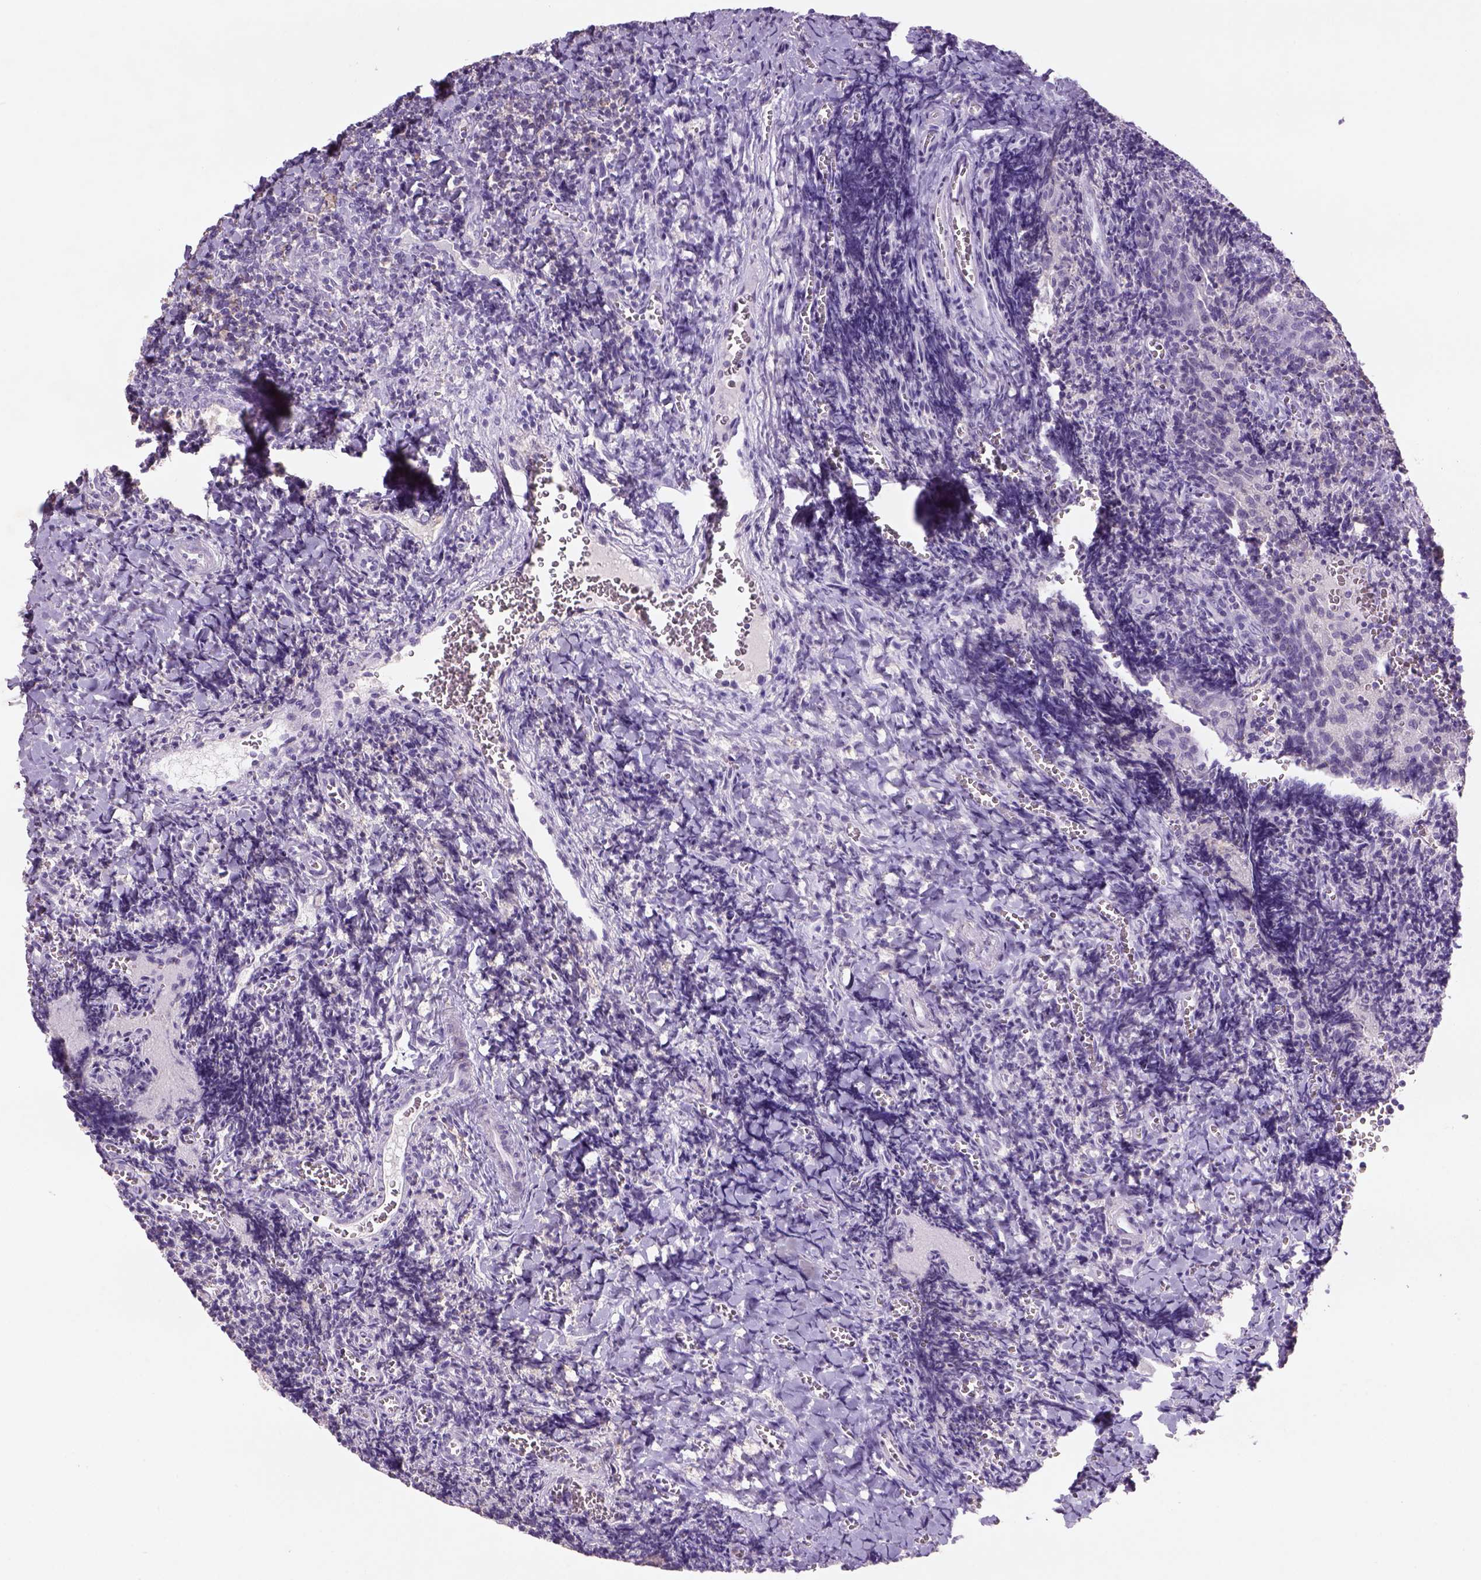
{"staining": {"intensity": "negative", "quantity": "none", "location": "none"}, "tissue": "tonsil", "cell_type": "Germinal center cells", "image_type": "normal", "snomed": [{"axis": "morphology", "description": "Normal tissue, NOS"}, {"axis": "morphology", "description": "Inflammation, NOS"}, {"axis": "topography", "description": "Tonsil"}], "caption": "Germinal center cells are negative for brown protein staining in unremarkable tonsil. (DAB immunohistochemistry visualized using brightfield microscopy, high magnification).", "gene": "NAALAD2", "patient": {"sex": "female", "age": 31}}